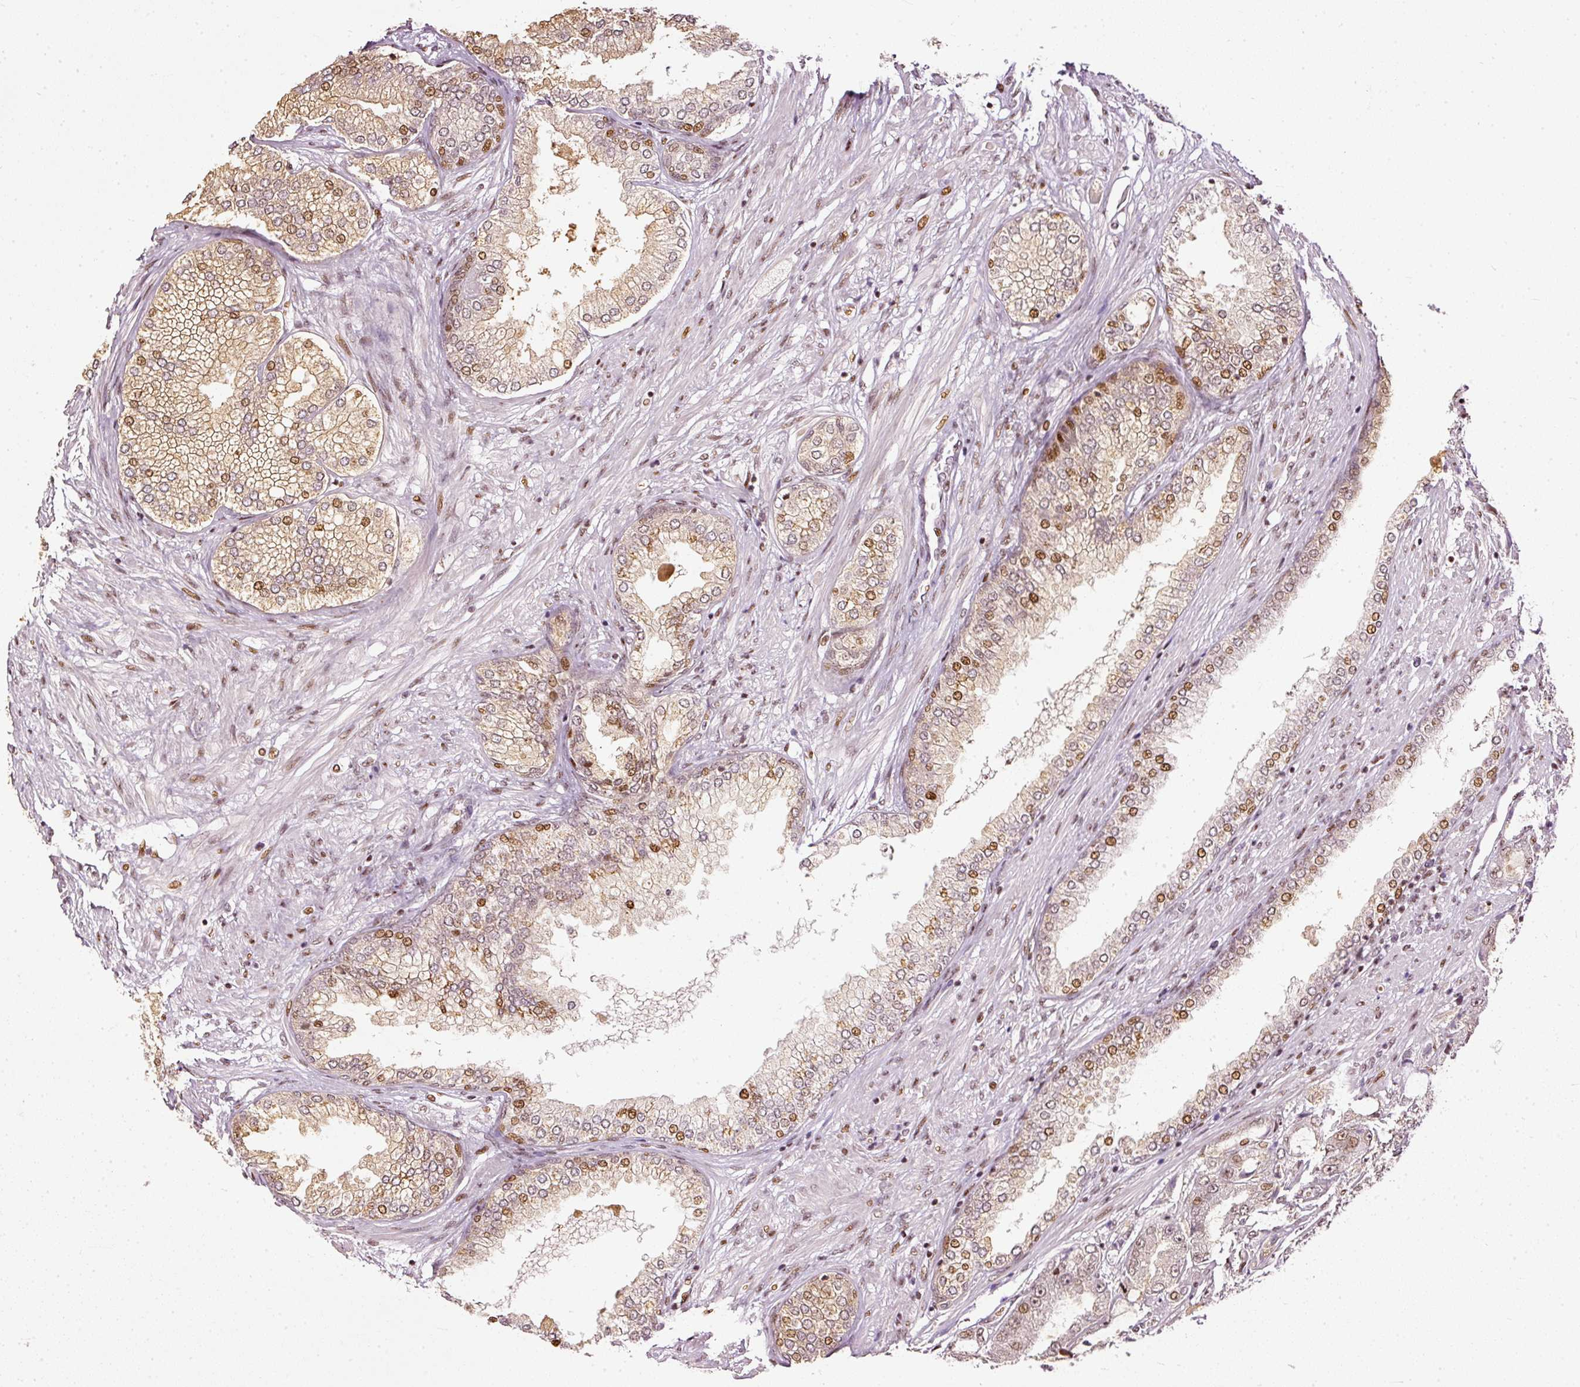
{"staining": {"intensity": "moderate", "quantity": "<25%", "location": "nuclear"}, "tissue": "prostate cancer", "cell_type": "Tumor cells", "image_type": "cancer", "snomed": [{"axis": "morphology", "description": "Adenocarcinoma, High grade"}, {"axis": "topography", "description": "Prostate"}], "caption": "High-grade adenocarcinoma (prostate) stained for a protein (brown) reveals moderate nuclear positive positivity in about <25% of tumor cells.", "gene": "ZNF778", "patient": {"sex": "male", "age": 71}}